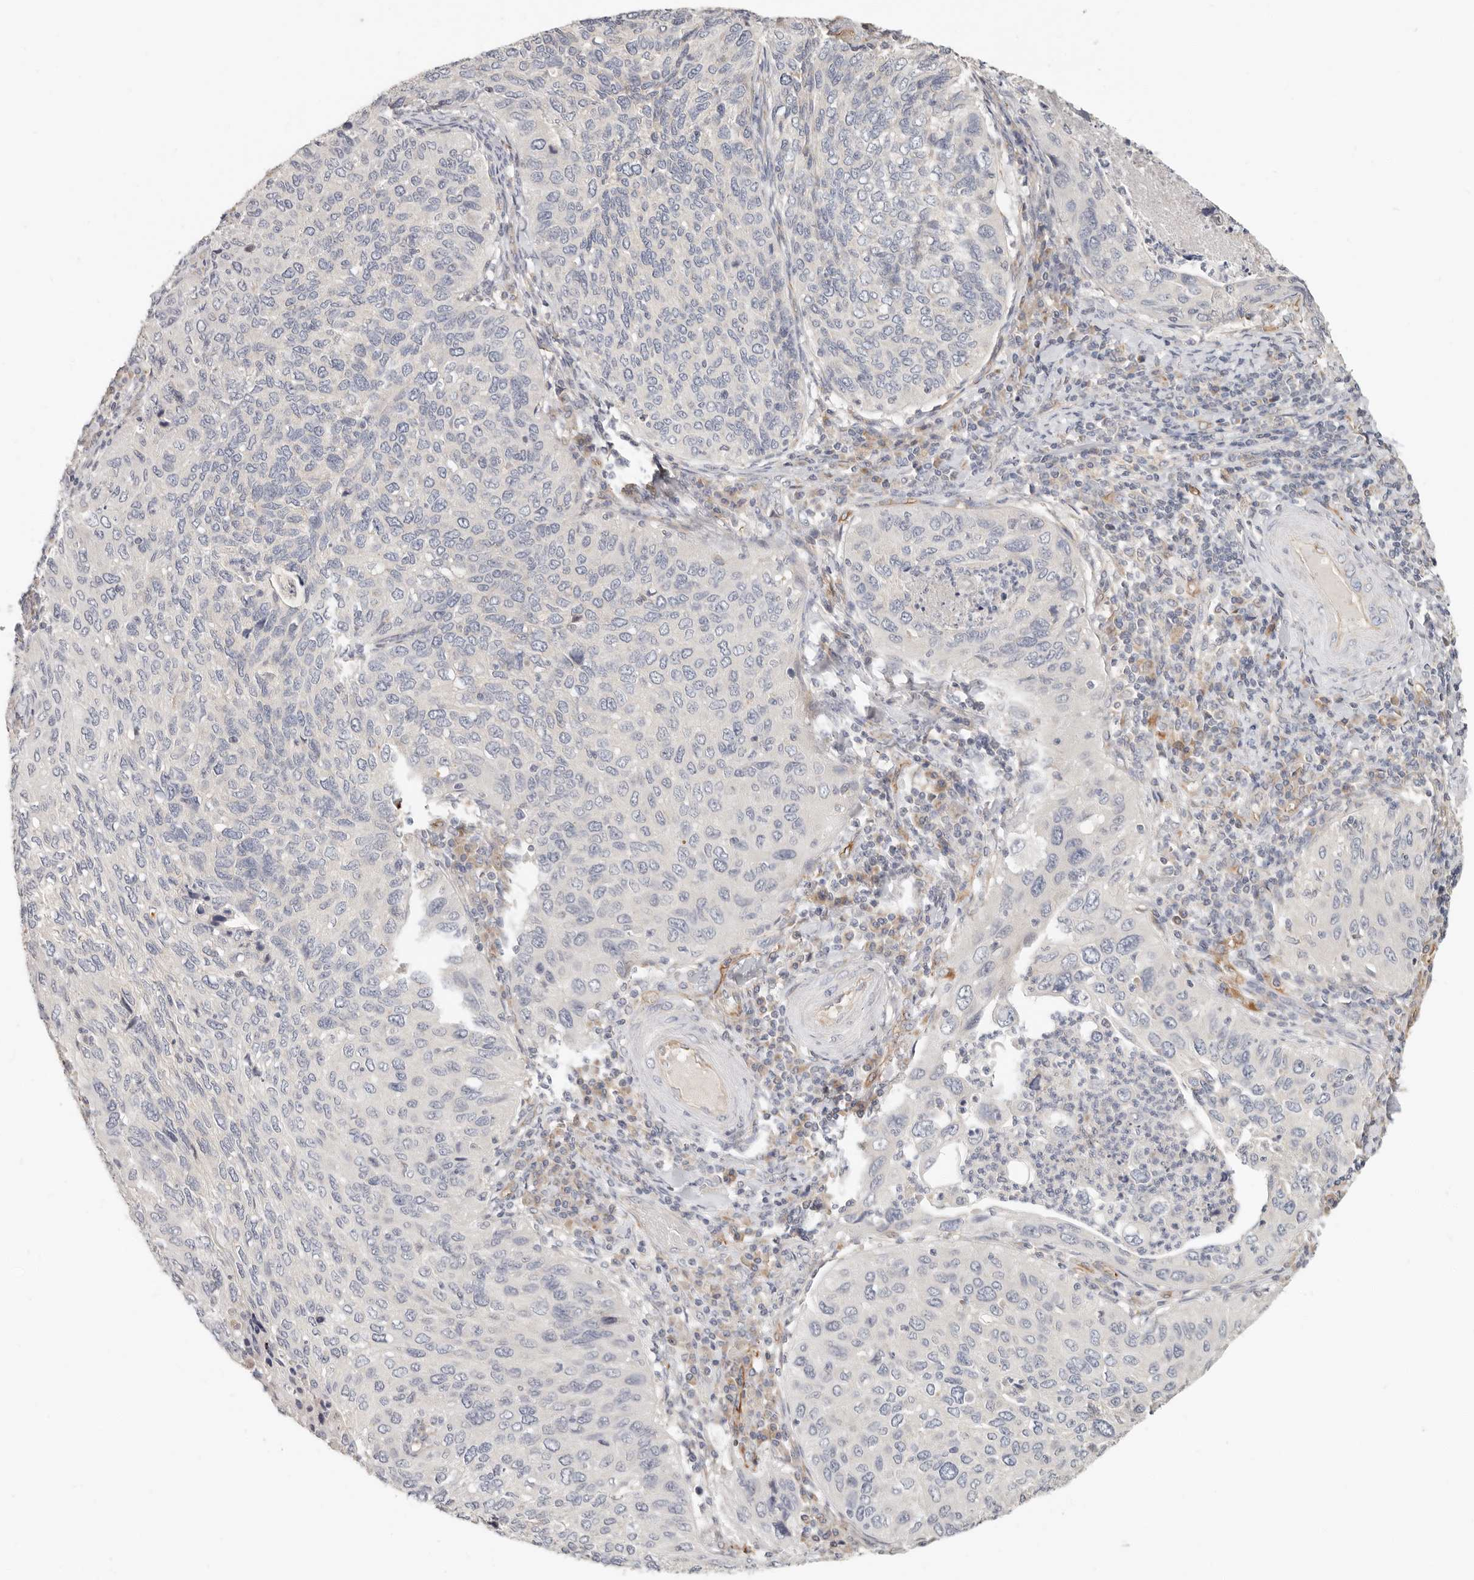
{"staining": {"intensity": "negative", "quantity": "none", "location": "none"}, "tissue": "cervical cancer", "cell_type": "Tumor cells", "image_type": "cancer", "snomed": [{"axis": "morphology", "description": "Squamous cell carcinoma, NOS"}, {"axis": "topography", "description": "Cervix"}], "caption": "The histopathology image shows no significant positivity in tumor cells of cervical cancer (squamous cell carcinoma). (DAB (3,3'-diaminobenzidine) IHC, high magnification).", "gene": "SPRING1", "patient": {"sex": "female", "age": 38}}